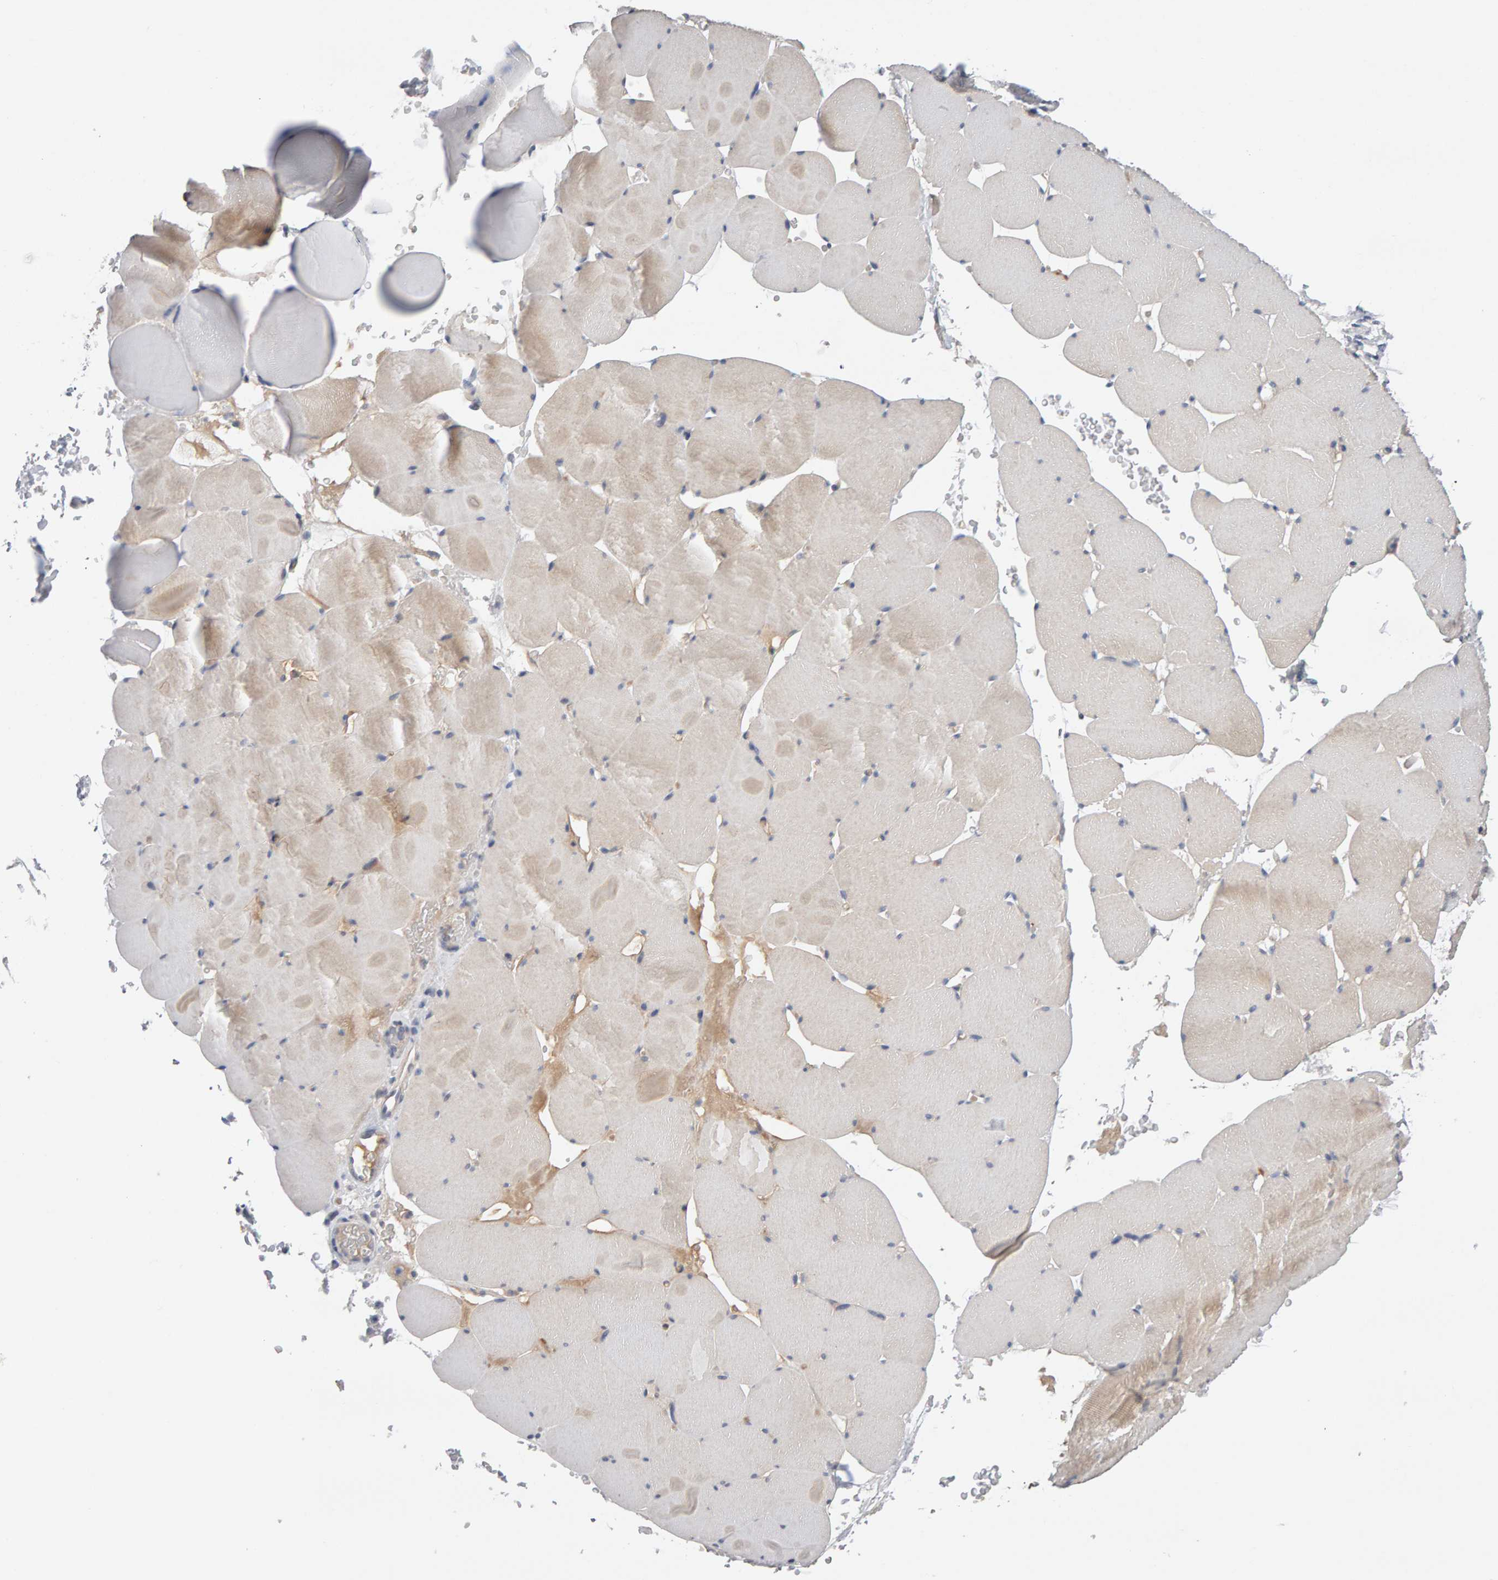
{"staining": {"intensity": "weak", "quantity": "25%-75%", "location": "cytoplasmic/membranous"}, "tissue": "skeletal muscle", "cell_type": "Myocytes", "image_type": "normal", "snomed": [{"axis": "morphology", "description": "Normal tissue, NOS"}, {"axis": "topography", "description": "Skeletal muscle"}], "caption": "Protein expression by IHC exhibits weak cytoplasmic/membranous staining in about 25%-75% of myocytes in benign skeletal muscle.", "gene": "GFUS", "patient": {"sex": "male", "age": 62}}